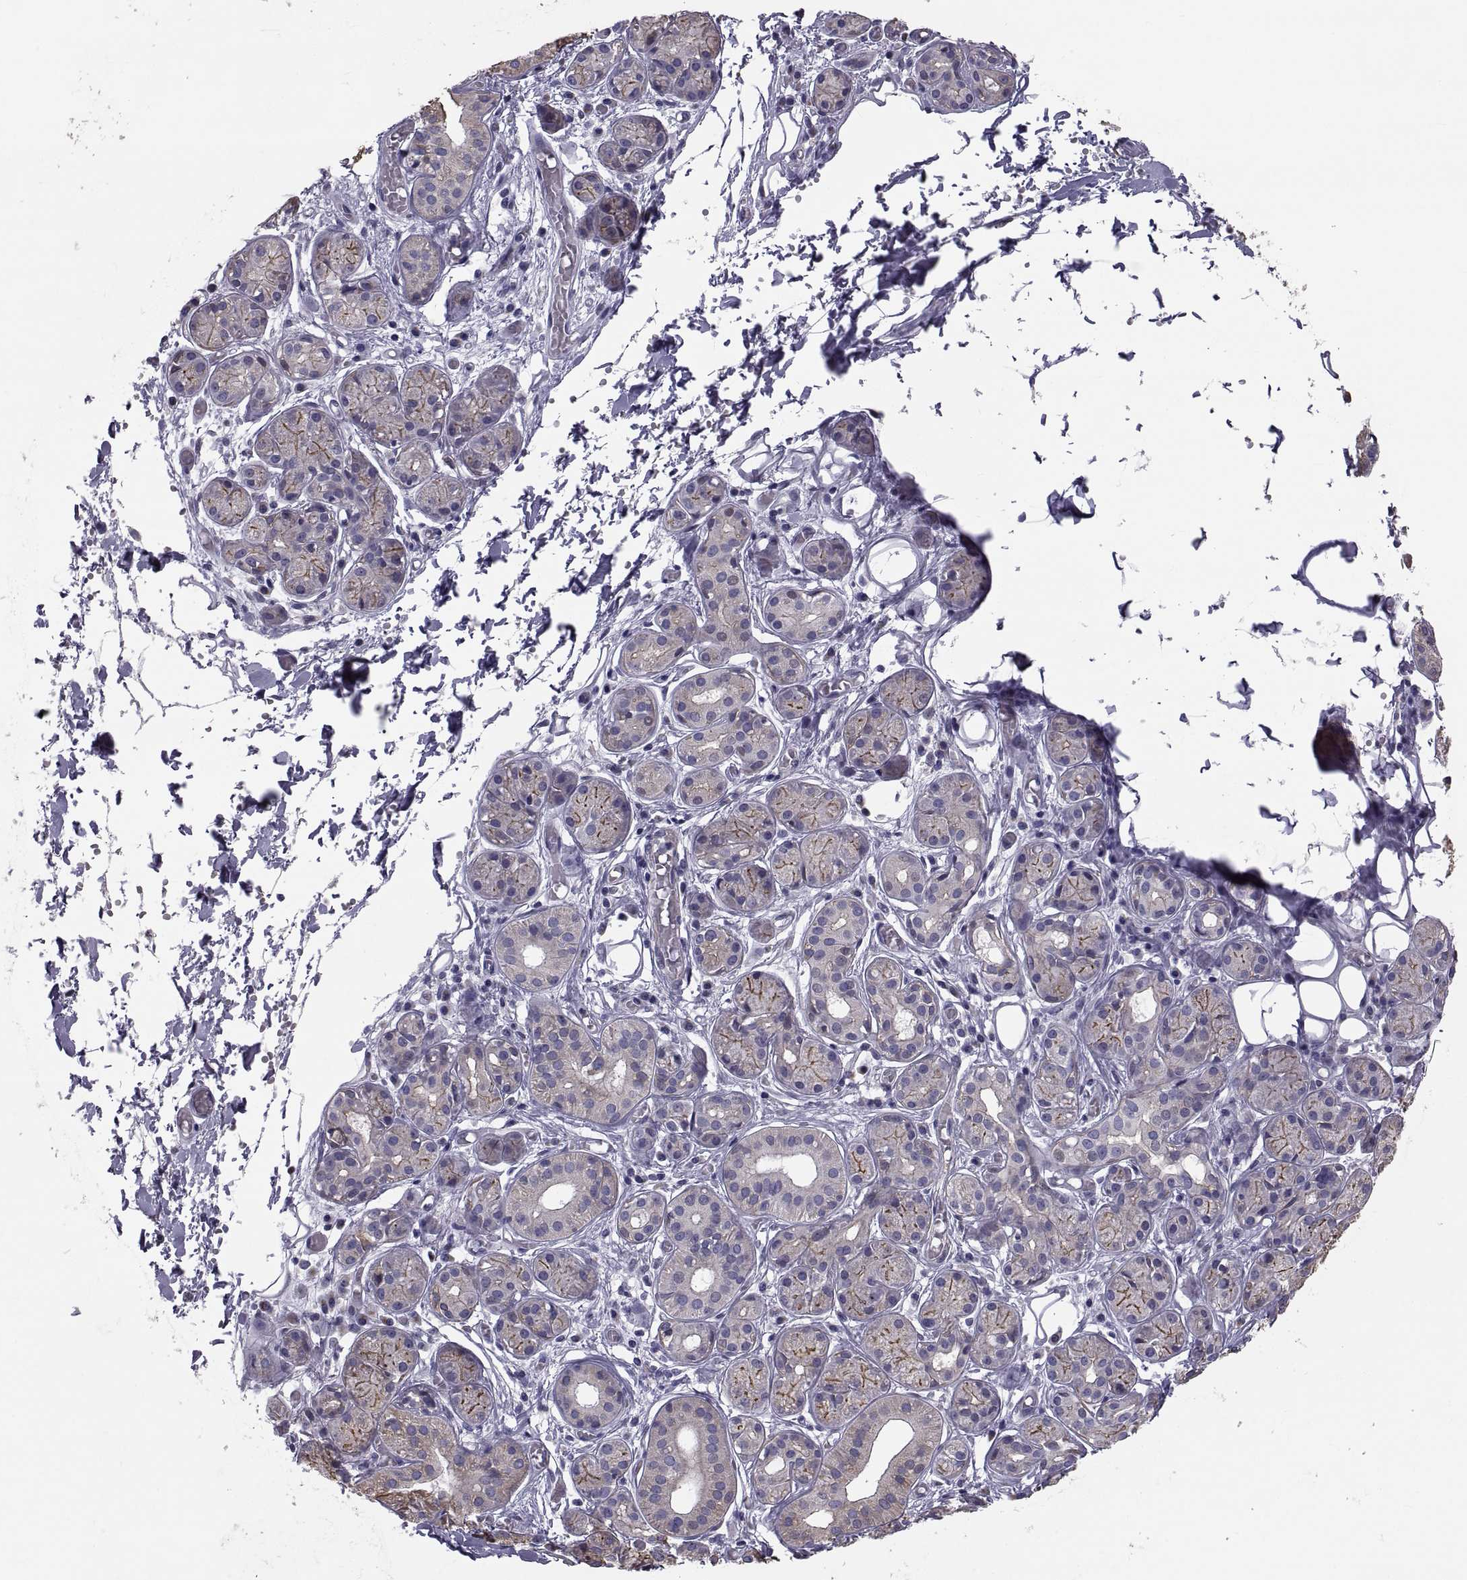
{"staining": {"intensity": "strong", "quantity": "25%-75%", "location": "cytoplasmic/membranous"}, "tissue": "salivary gland", "cell_type": "Glandular cells", "image_type": "normal", "snomed": [{"axis": "morphology", "description": "Normal tissue, NOS"}, {"axis": "topography", "description": "Salivary gland"}, {"axis": "topography", "description": "Peripheral nerve tissue"}], "caption": "High-magnification brightfield microscopy of normal salivary gland stained with DAB (3,3'-diaminobenzidine) (brown) and counterstained with hematoxylin (blue). glandular cells exhibit strong cytoplasmic/membranous expression is identified in approximately25%-75% of cells. (DAB IHC, brown staining for protein, blue staining for nuclei).", "gene": "ANO1", "patient": {"sex": "male", "age": 71}}